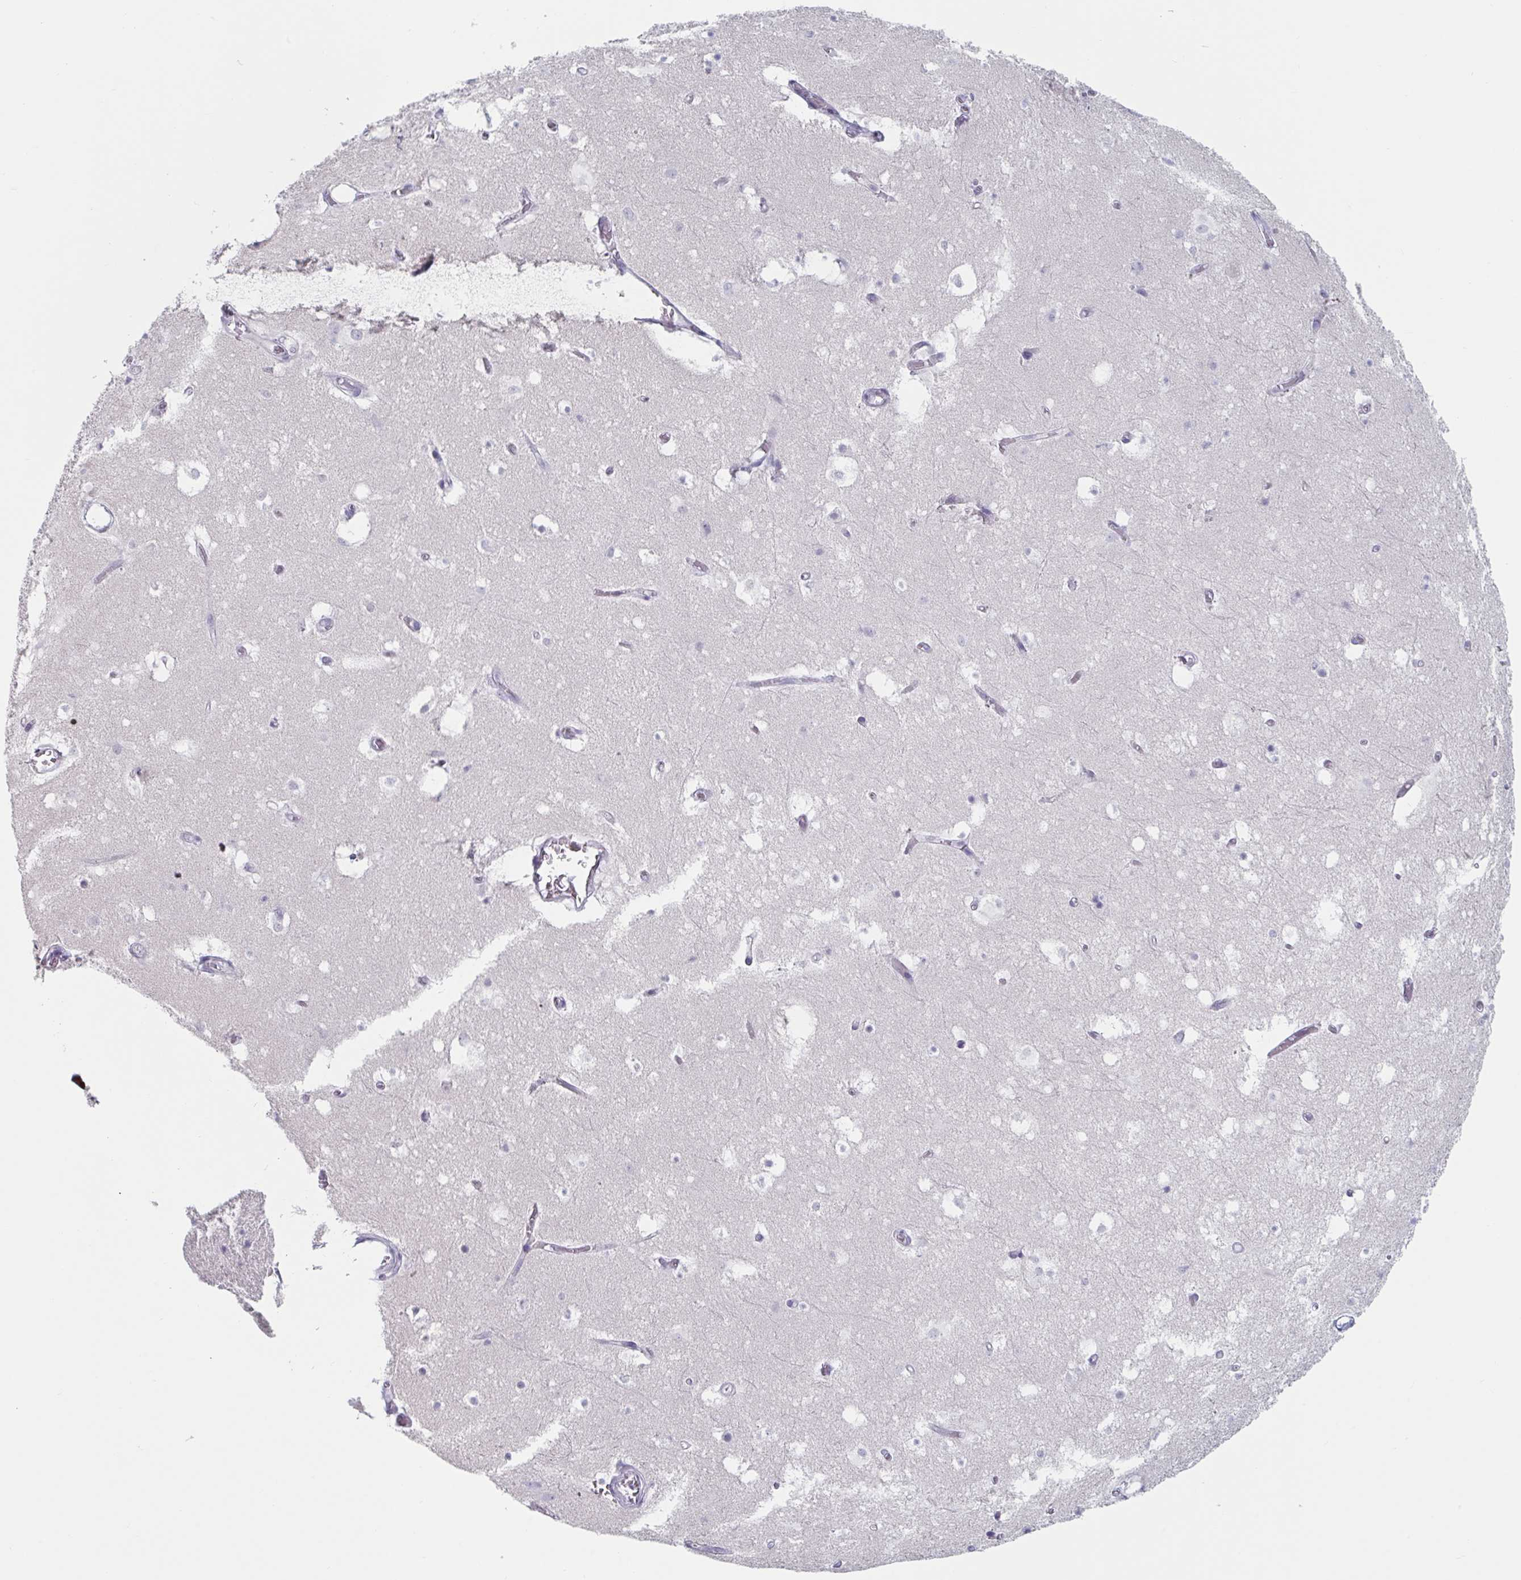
{"staining": {"intensity": "negative", "quantity": "none", "location": "none"}, "tissue": "hippocampus", "cell_type": "Glial cells", "image_type": "normal", "snomed": [{"axis": "morphology", "description": "Normal tissue, NOS"}, {"axis": "topography", "description": "Hippocampus"}], "caption": "Immunohistochemical staining of normal hippocampus shows no significant staining in glial cells.", "gene": "FOXA1", "patient": {"sex": "female", "age": 52}}